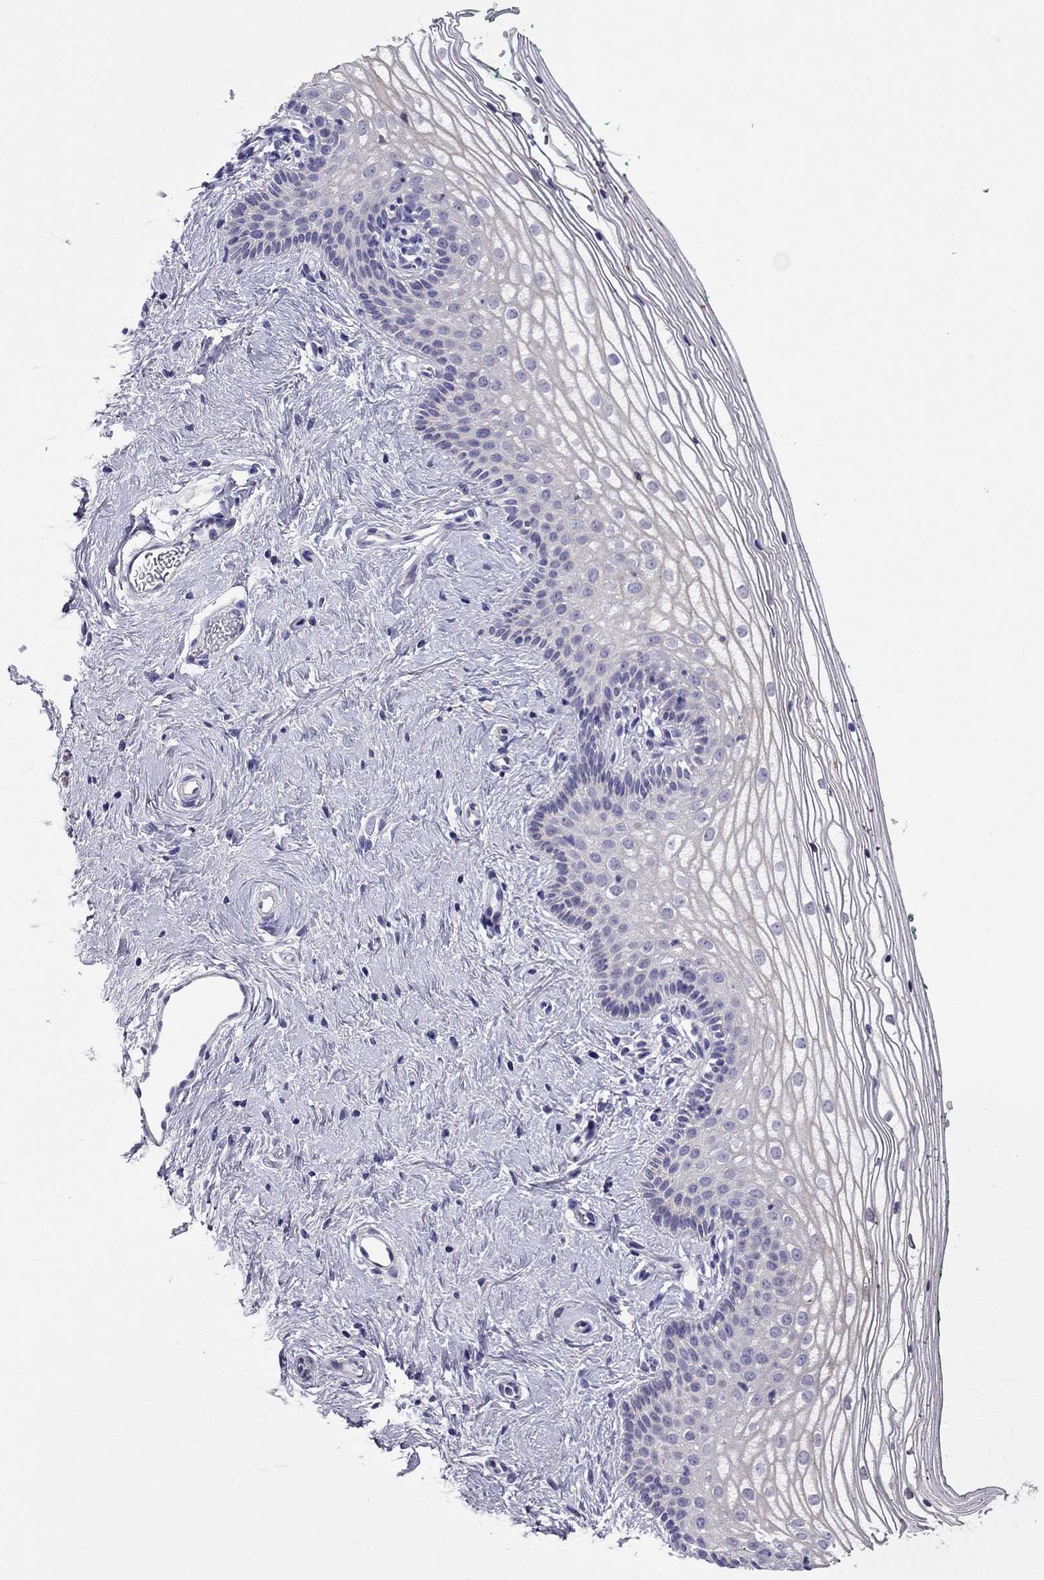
{"staining": {"intensity": "negative", "quantity": "none", "location": "none"}, "tissue": "vagina", "cell_type": "Squamous epithelial cells", "image_type": "normal", "snomed": [{"axis": "morphology", "description": "Normal tissue, NOS"}, {"axis": "topography", "description": "Vagina"}], "caption": "Immunohistochemical staining of benign vagina demonstrates no significant staining in squamous epithelial cells. (Brightfield microscopy of DAB immunohistochemistry (IHC) at high magnification).", "gene": "TBC1D21", "patient": {"sex": "female", "age": 36}}